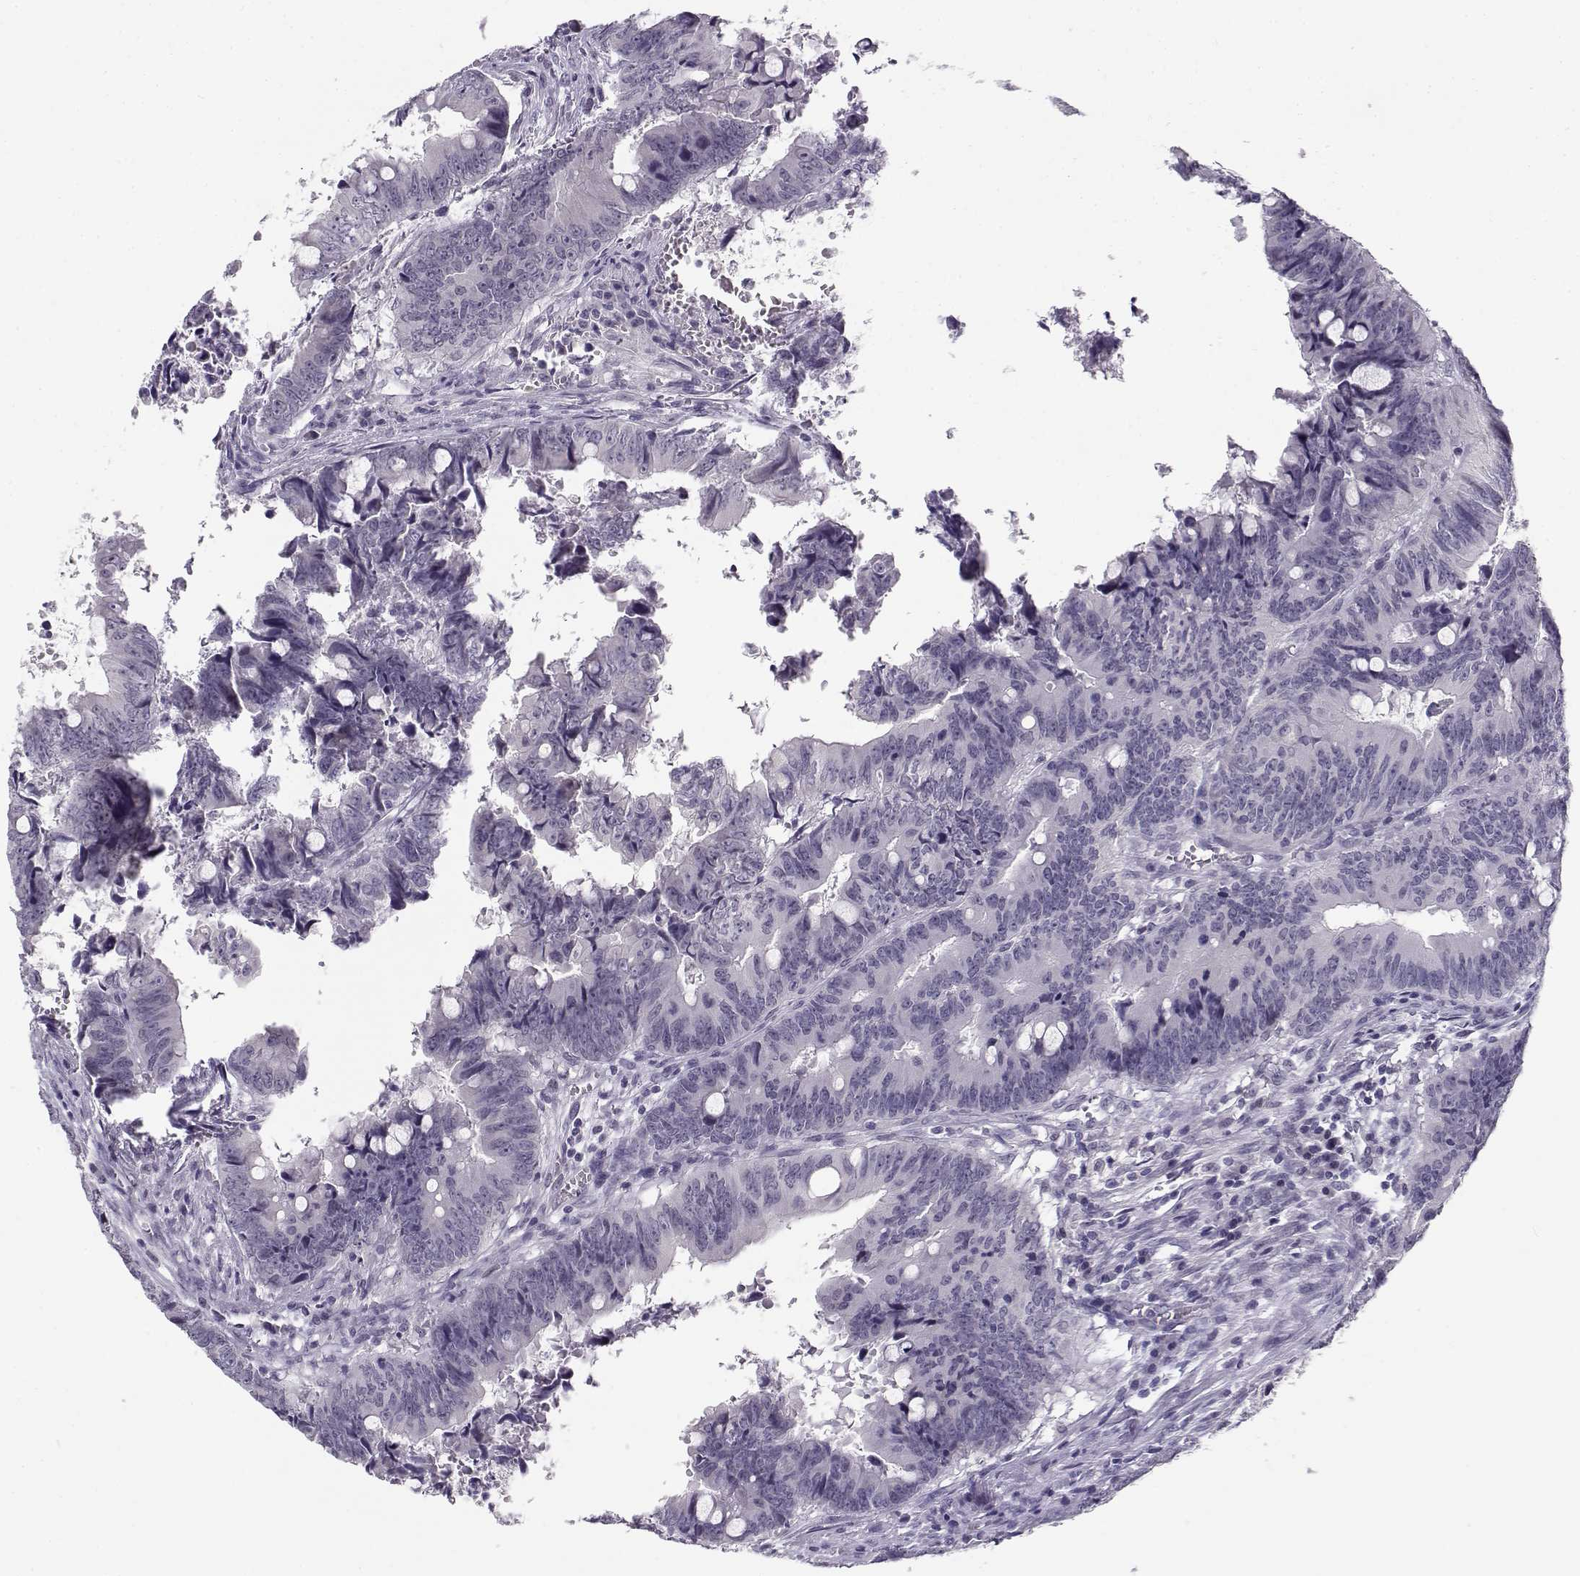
{"staining": {"intensity": "negative", "quantity": "none", "location": "none"}, "tissue": "colorectal cancer", "cell_type": "Tumor cells", "image_type": "cancer", "snomed": [{"axis": "morphology", "description": "Adenocarcinoma, NOS"}, {"axis": "topography", "description": "Colon"}], "caption": "Tumor cells show no significant protein staining in colorectal adenocarcinoma.", "gene": "C16orf86", "patient": {"sex": "female", "age": 82}}